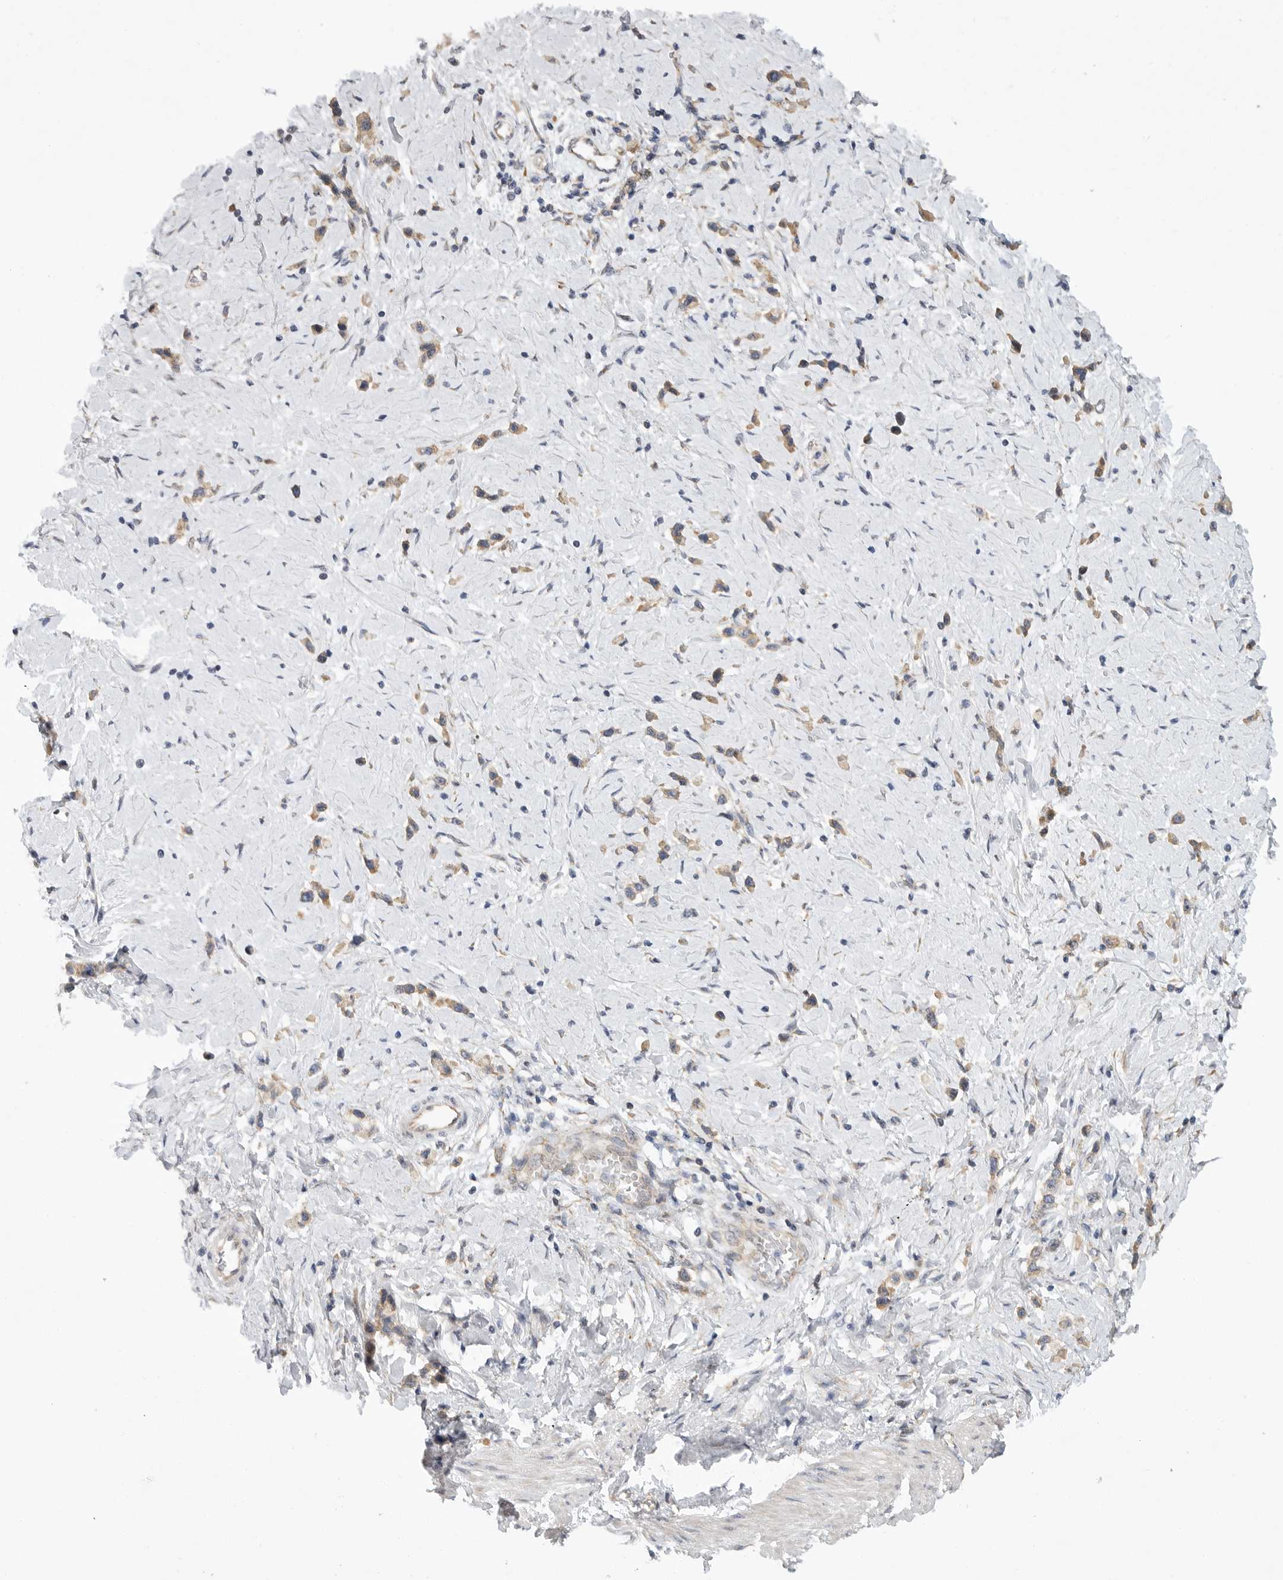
{"staining": {"intensity": "weak", "quantity": ">75%", "location": "cytoplasmic/membranous"}, "tissue": "stomach cancer", "cell_type": "Tumor cells", "image_type": "cancer", "snomed": [{"axis": "morphology", "description": "Adenocarcinoma, NOS"}, {"axis": "topography", "description": "Stomach"}], "caption": "About >75% of tumor cells in stomach adenocarcinoma reveal weak cytoplasmic/membranous protein positivity as visualized by brown immunohistochemical staining.", "gene": "FBXO43", "patient": {"sex": "female", "age": 65}}